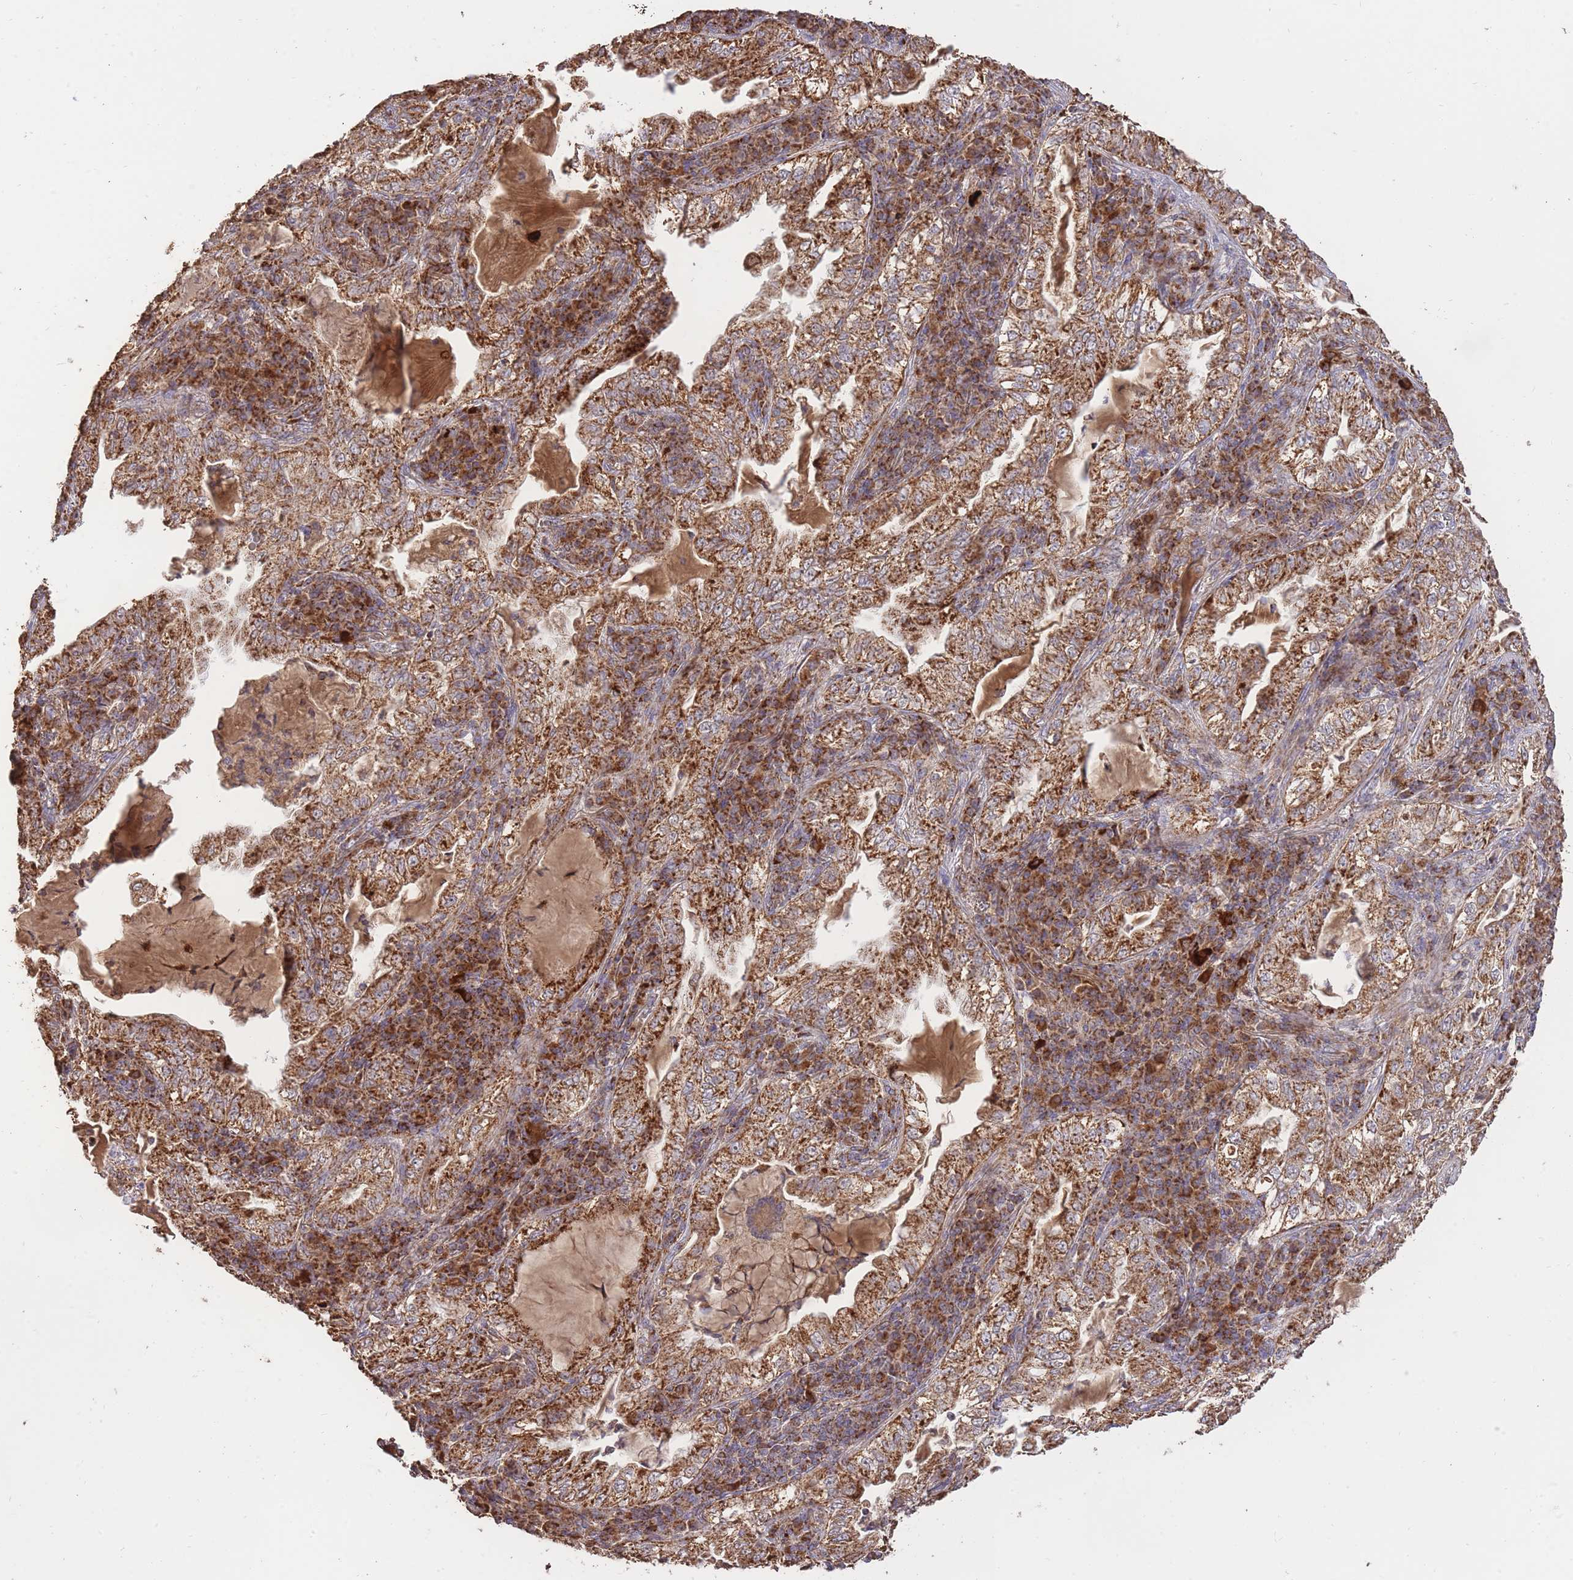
{"staining": {"intensity": "strong", "quantity": ">75%", "location": "cytoplasmic/membranous"}, "tissue": "lung cancer", "cell_type": "Tumor cells", "image_type": "cancer", "snomed": [{"axis": "morphology", "description": "Adenocarcinoma, NOS"}, {"axis": "topography", "description": "Lung"}], "caption": "Human lung adenocarcinoma stained with a protein marker exhibits strong staining in tumor cells.", "gene": "PREP", "patient": {"sex": "female", "age": 73}}